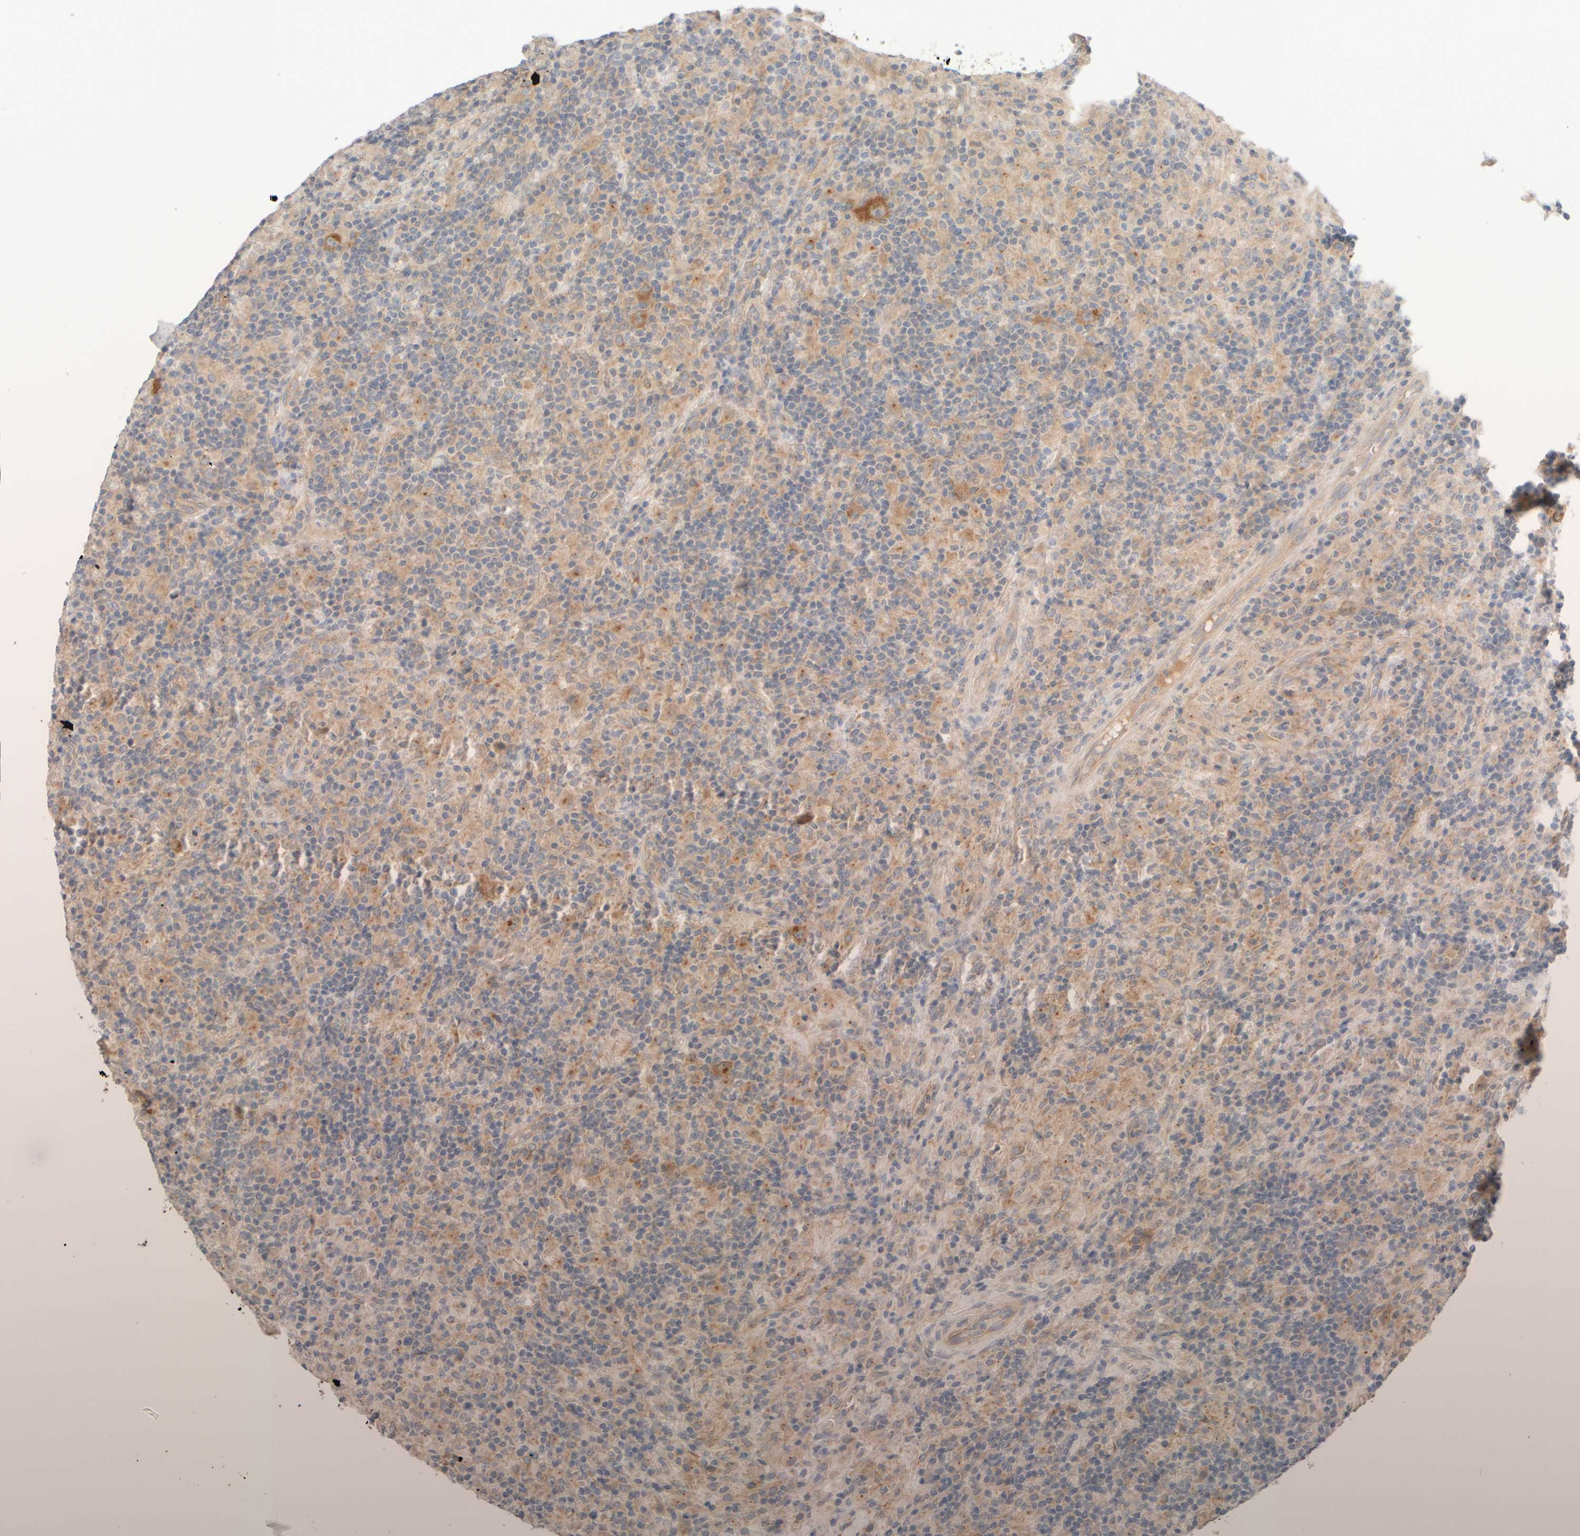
{"staining": {"intensity": "weak", "quantity": "25%-75%", "location": "cytoplasmic/membranous"}, "tissue": "lymphoma", "cell_type": "Tumor cells", "image_type": "cancer", "snomed": [{"axis": "morphology", "description": "Hodgkin's disease, NOS"}, {"axis": "topography", "description": "Lymph node"}], "caption": "Protein staining of Hodgkin's disease tissue reveals weak cytoplasmic/membranous staining in about 25%-75% of tumor cells. (brown staining indicates protein expression, while blue staining denotes nuclei).", "gene": "GOPC", "patient": {"sex": "male", "age": 70}}